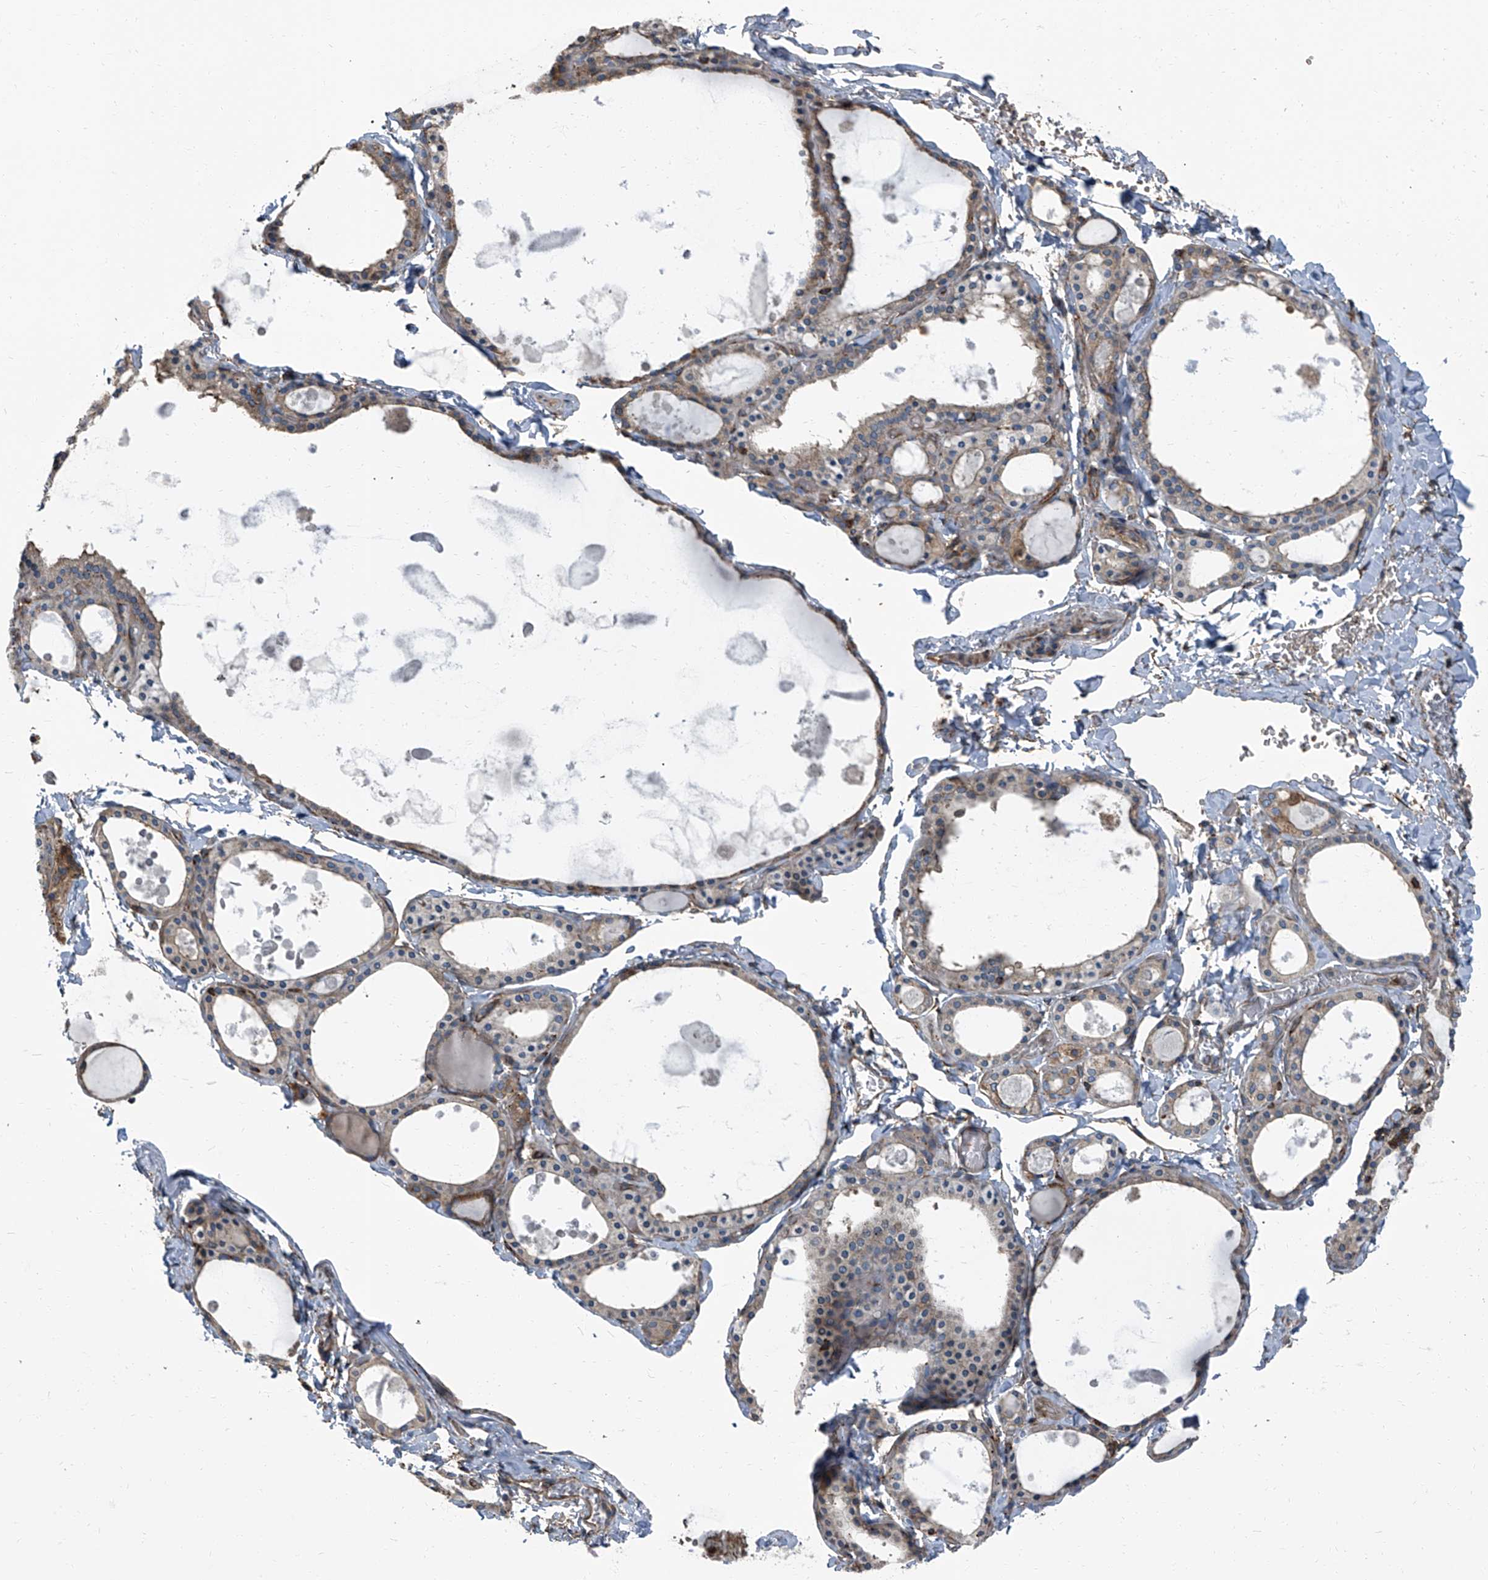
{"staining": {"intensity": "moderate", "quantity": "25%-75%", "location": "cytoplasmic/membranous"}, "tissue": "thyroid gland", "cell_type": "Glandular cells", "image_type": "normal", "snomed": [{"axis": "morphology", "description": "Normal tissue, NOS"}, {"axis": "topography", "description": "Thyroid gland"}], "caption": "Moderate cytoplasmic/membranous protein staining is seen in approximately 25%-75% of glandular cells in thyroid gland.", "gene": "SEPTIN7", "patient": {"sex": "male", "age": 56}}